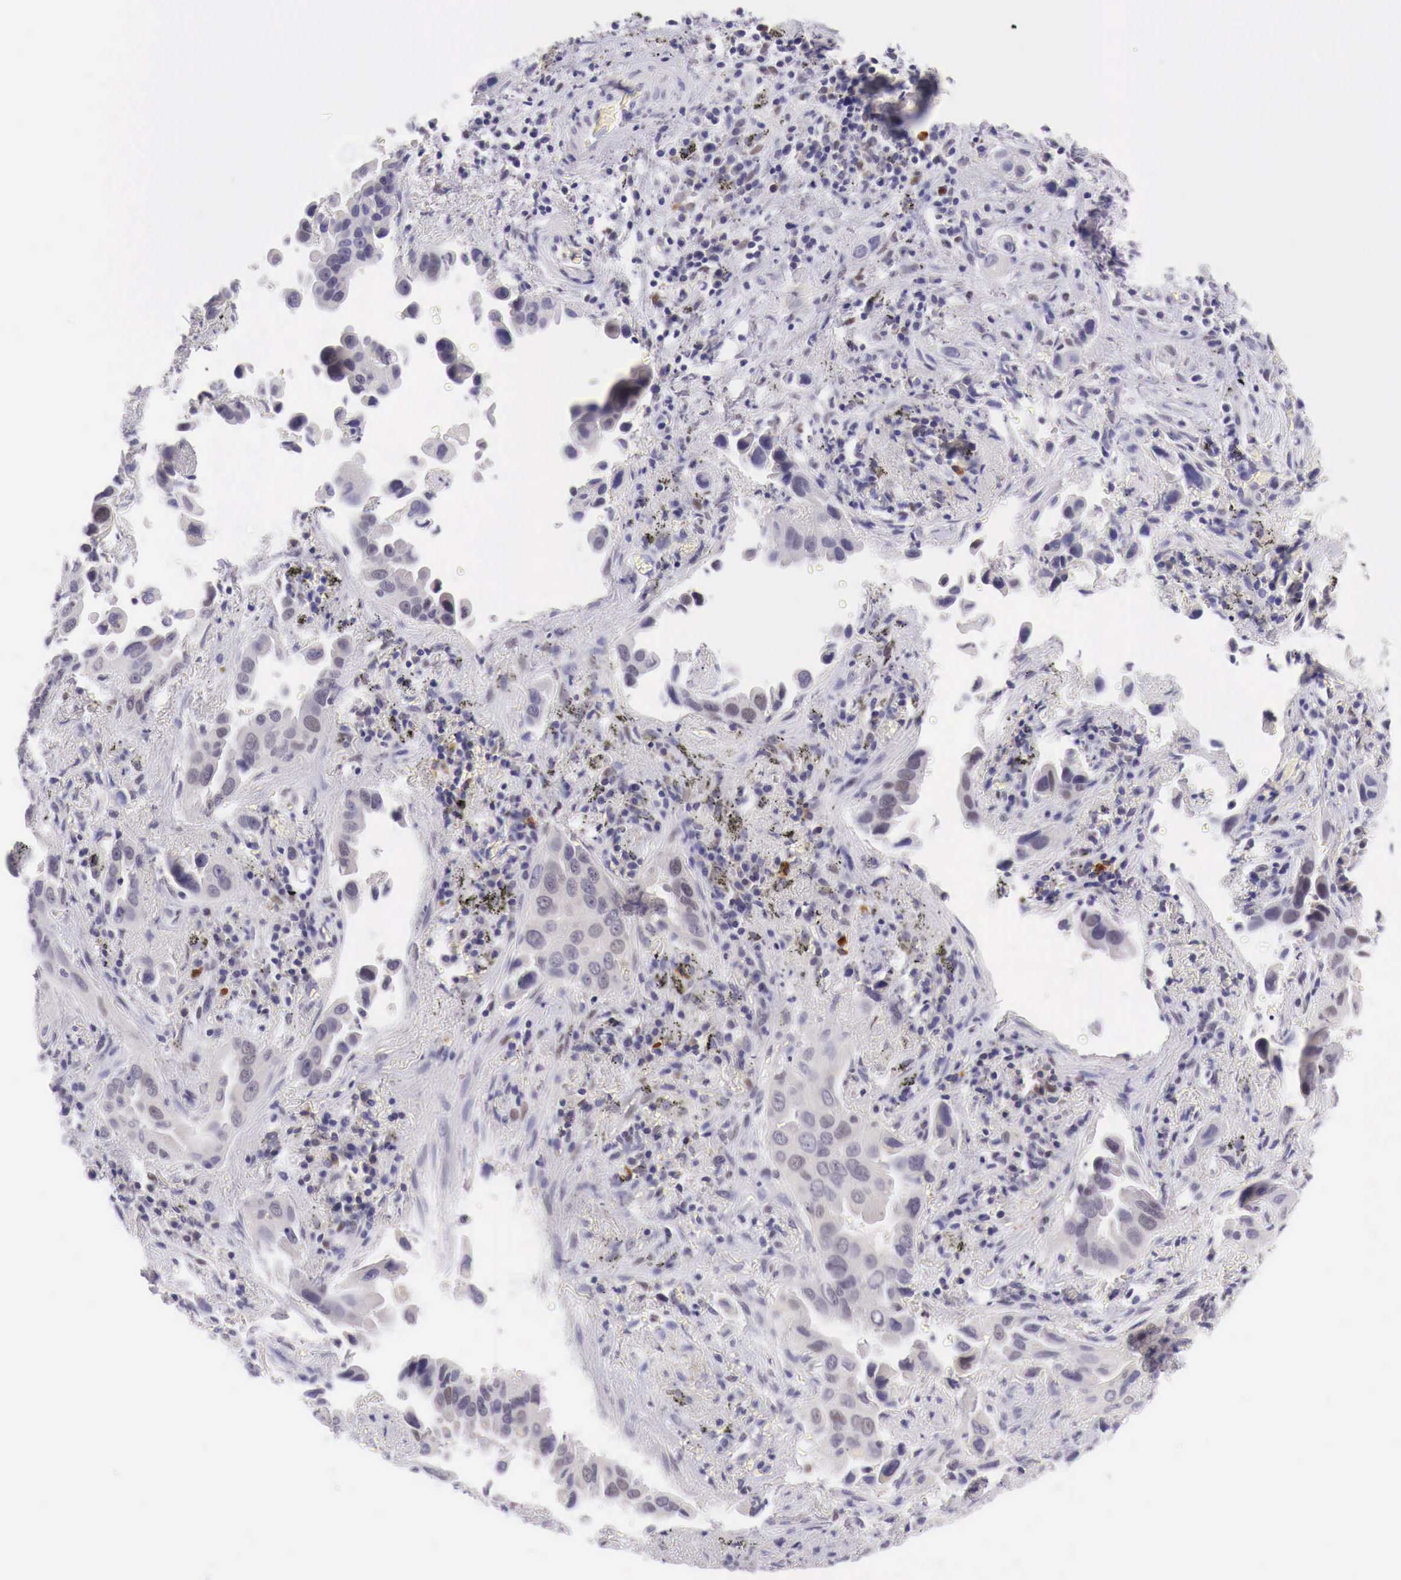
{"staining": {"intensity": "negative", "quantity": "none", "location": "none"}, "tissue": "lung cancer", "cell_type": "Tumor cells", "image_type": "cancer", "snomed": [{"axis": "morphology", "description": "Adenocarcinoma, NOS"}, {"axis": "topography", "description": "Lung"}], "caption": "There is no significant staining in tumor cells of lung cancer (adenocarcinoma).", "gene": "BCL6", "patient": {"sex": "male", "age": 68}}